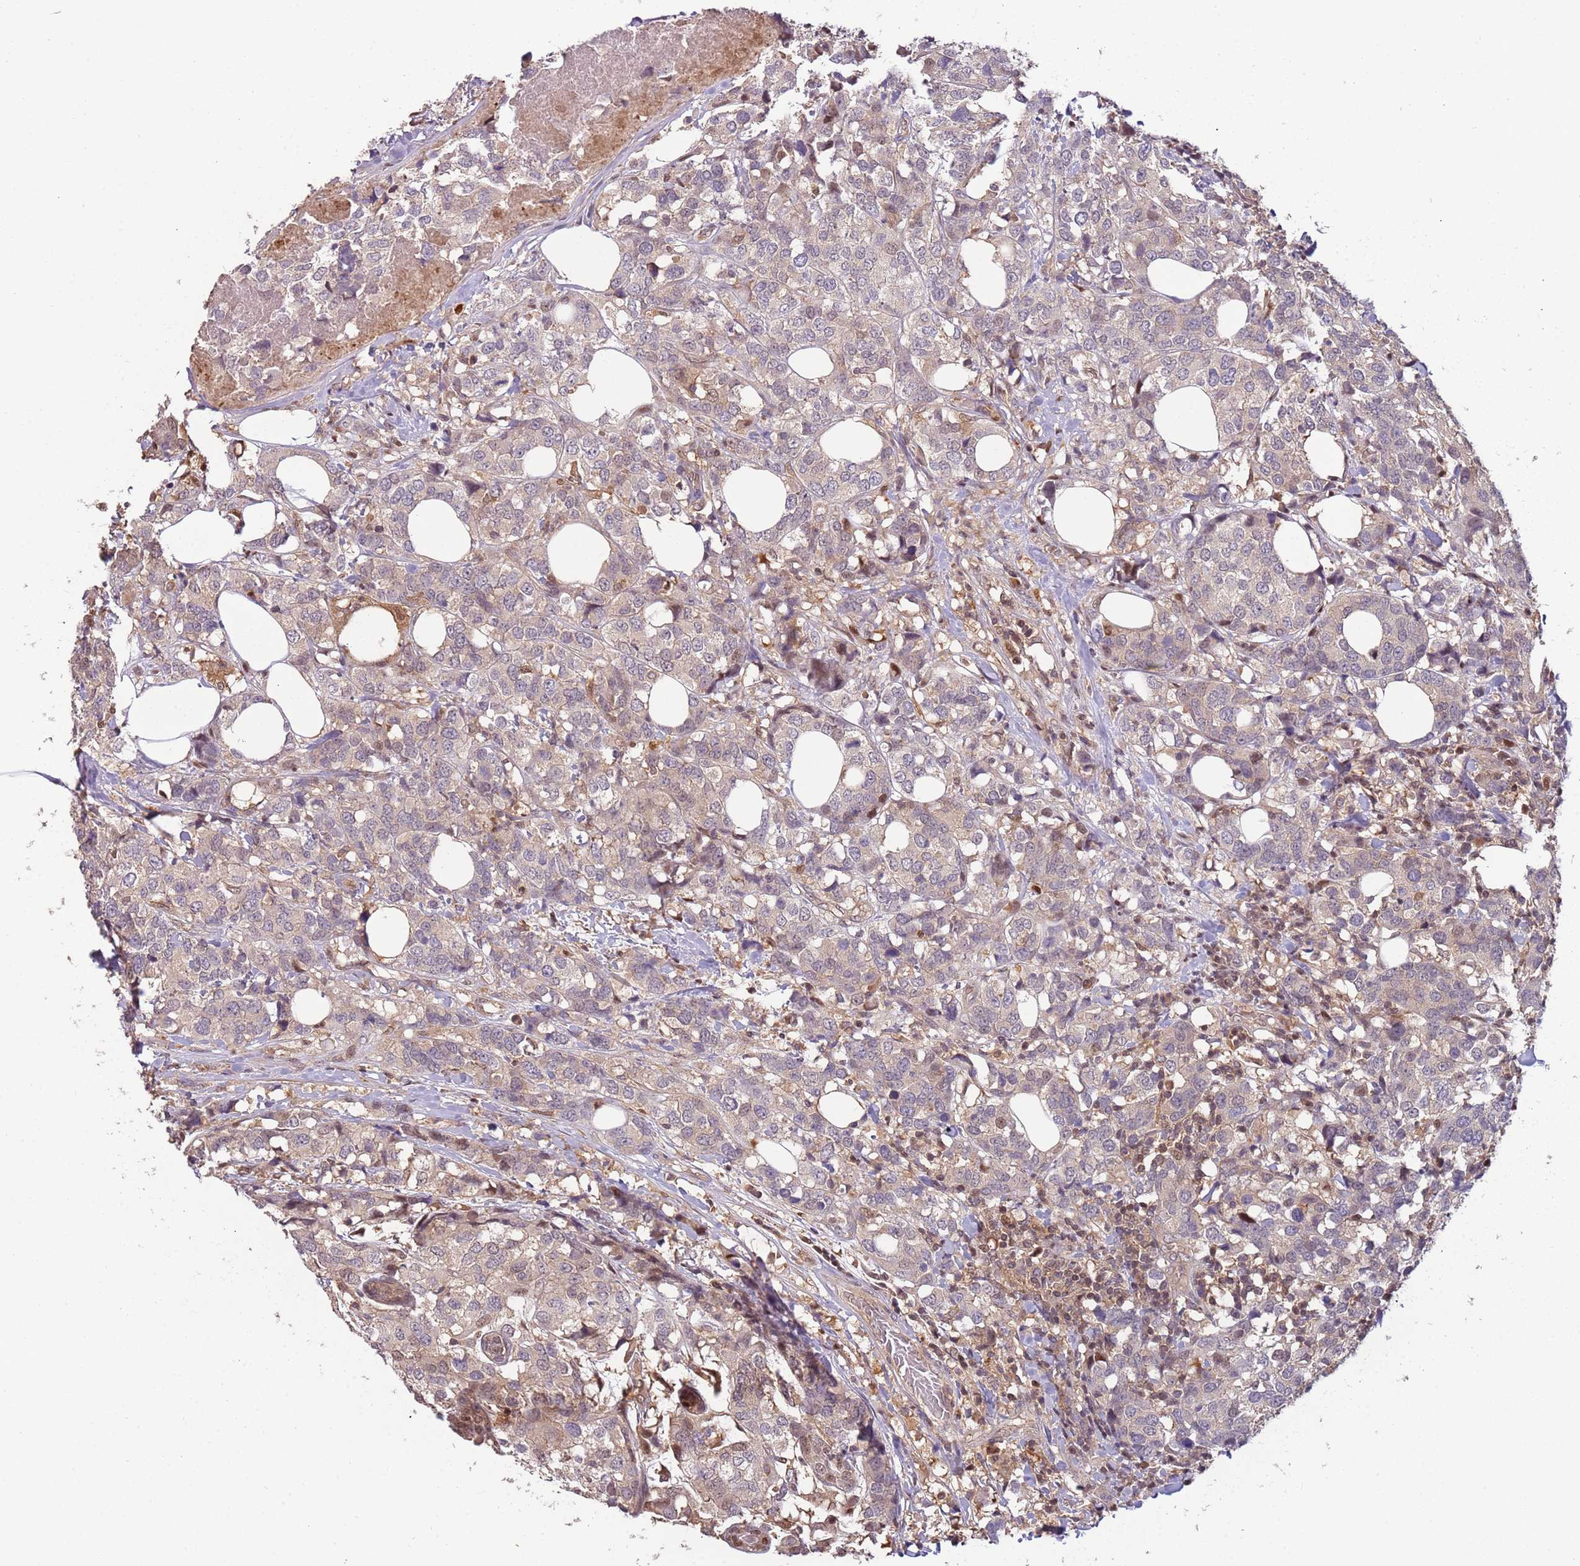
{"staining": {"intensity": "weak", "quantity": "25%-75%", "location": "cytoplasmic/membranous"}, "tissue": "breast cancer", "cell_type": "Tumor cells", "image_type": "cancer", "snomed": [{"axis": "morphology", "description": "Lobular carcinoma"}, {"axis": "topography", "description": "Breast"}], "caption": "This photomicrograph exhibits IHC staining of human breast cancer, with low weak cytoplasmic/membranous staining in about 25%-75% of tumor cells.", "gene": "GSTO2", "patient": {"sex": "female", "age": 59}}